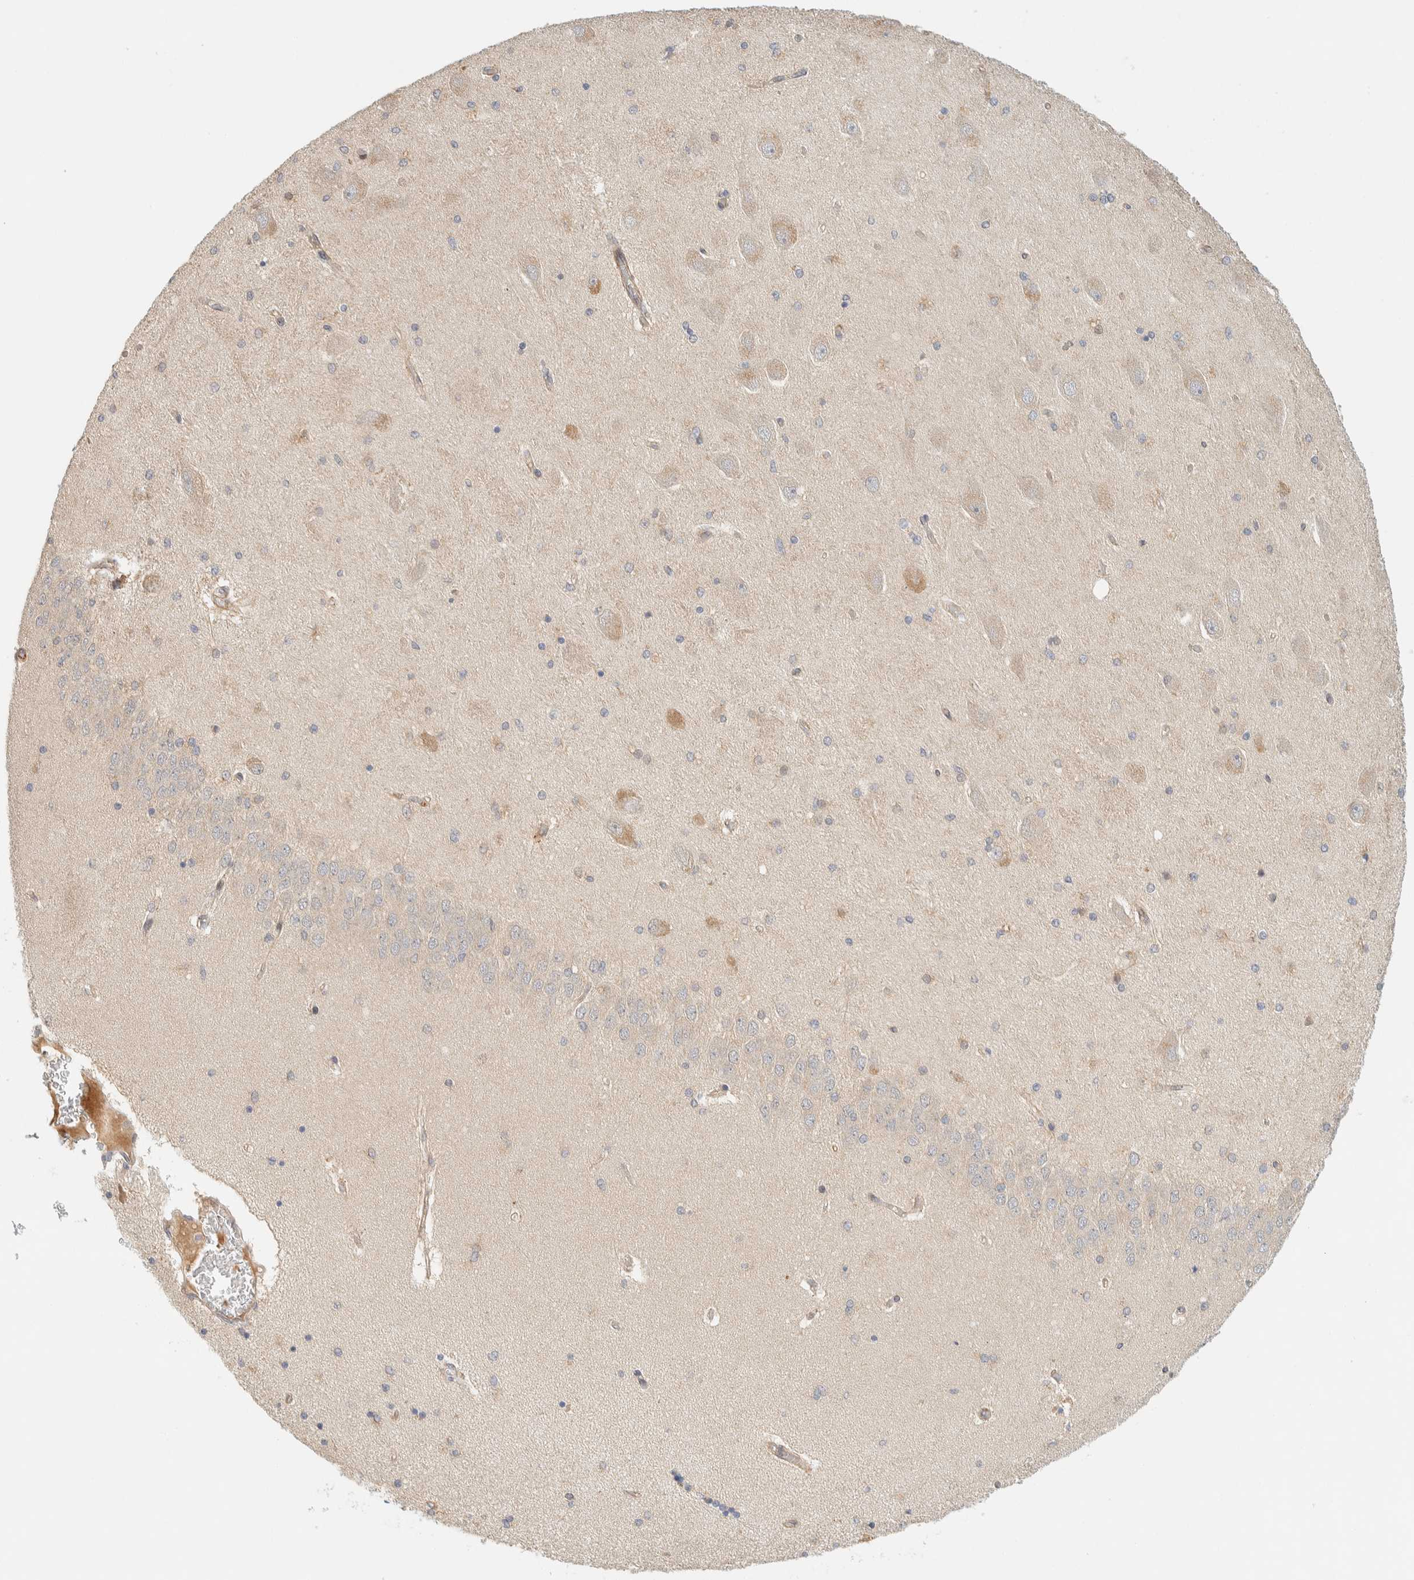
{"staining": {"intensity": "weak", "quantity": "<25%", "location": "cytoplasmic/membranous"}, "tissue": "hippocampus", "cell_type": "Glial cells", "image_type": "normal", "snomed": [{"axis": "morphology", "description": "Normal tissue, NOS"}, {"axis": "topography", "description": "Hippocampus"}], "caption": "A high-resolution image shows immunohistochemistry (IHC) staining of normal hippocampus, which shows no significant expression in glial cells. (DAB IHC visualized using brightfield microscopy, high magnification).", "gene": "FAT1", "patient": {"sex": "female", "age": 54}}